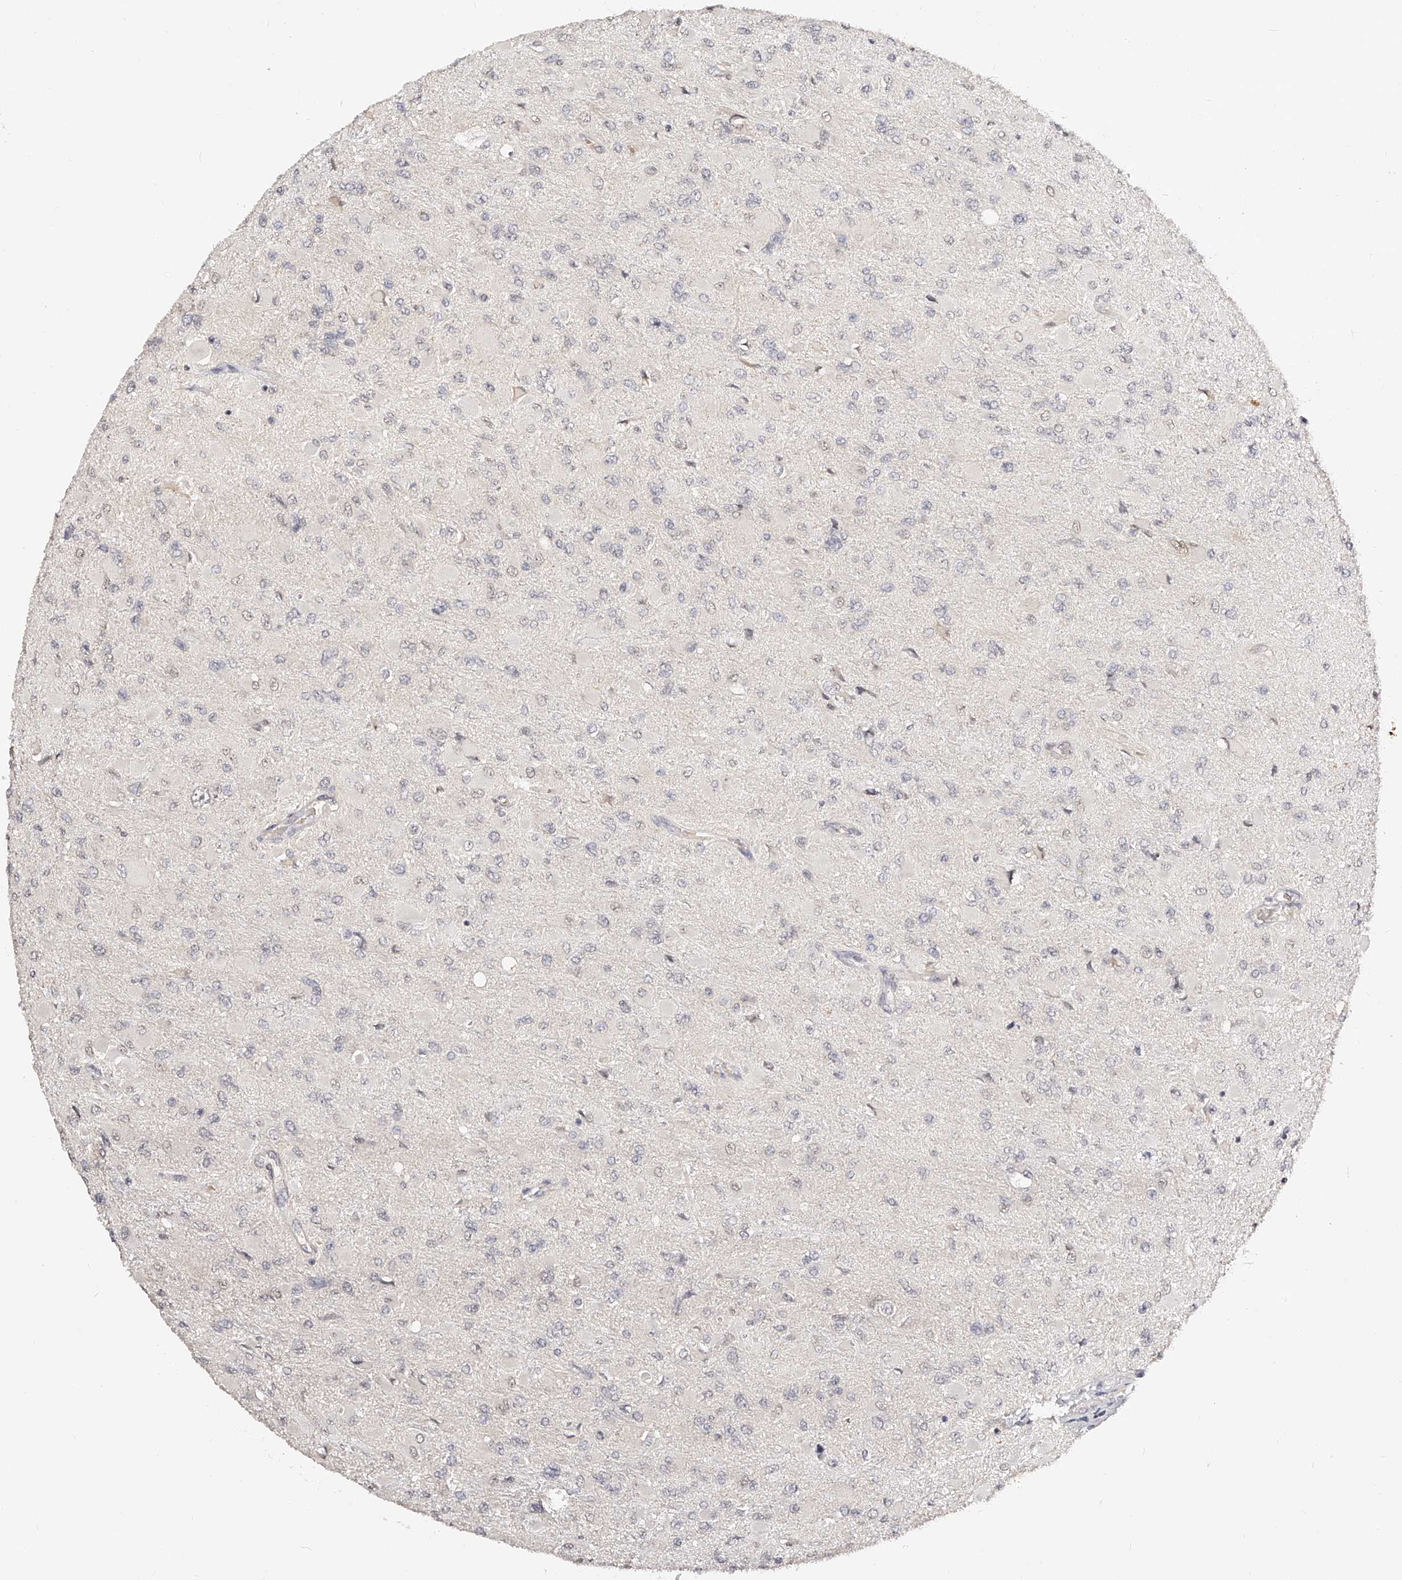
{"staining": {"intensity": "negative", "quantity": "none", "location": "none"}, "tissue": "glioma", "cell_type": "Tumor cells", "image_type": "cancer", "snomed": [{"axis": "morphology", "description": "Glioma, malignant, High grade"}, {"axis": "topography", "description": "Cerebral cortex"}], "caption": "The image exhibits no significant staining in tumor cells of glioma. (Immunohistochemistry, brightfield microscopy, high magnification).", "gene": "ZNF789", "patient": {"sex": "female", "age": 36}}